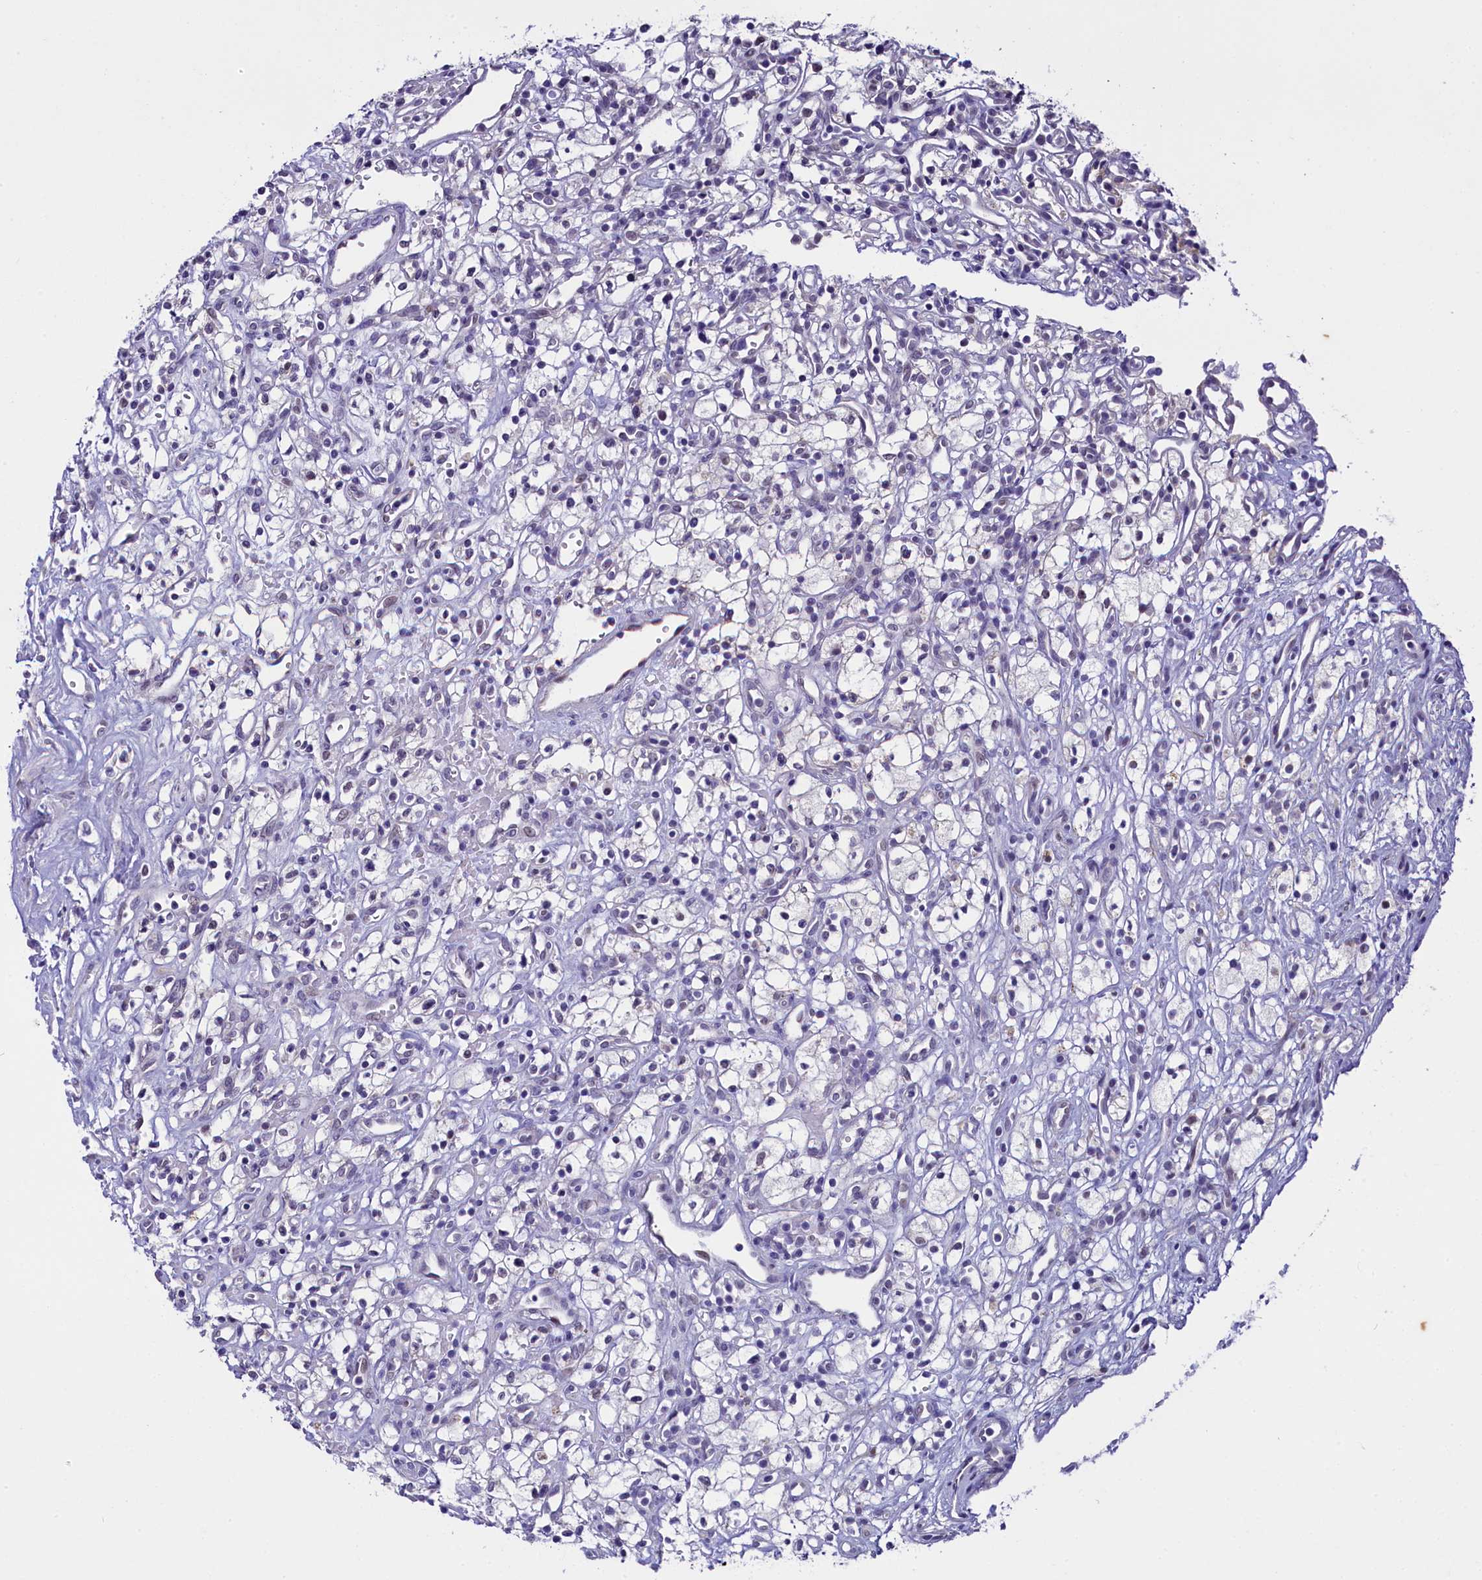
{"staining": {"intensity": "negative", "quantity": "none", "location": "none"}, "tissue": "renal cancer", "cell_type": "Tumor cells", "image_type": "cancer", "snomed": [{"axis": "morphology", "description": "Adenocarcinoma, NOS"}, {"axis": "topography", "description": "Kidney"}], "caption": "Immunohistochemistry (IHC) of human renal cancer reveals no staining in tumor cells.", "gene": "OSGEP", "patient": {"sex": "male", "age": 59}}